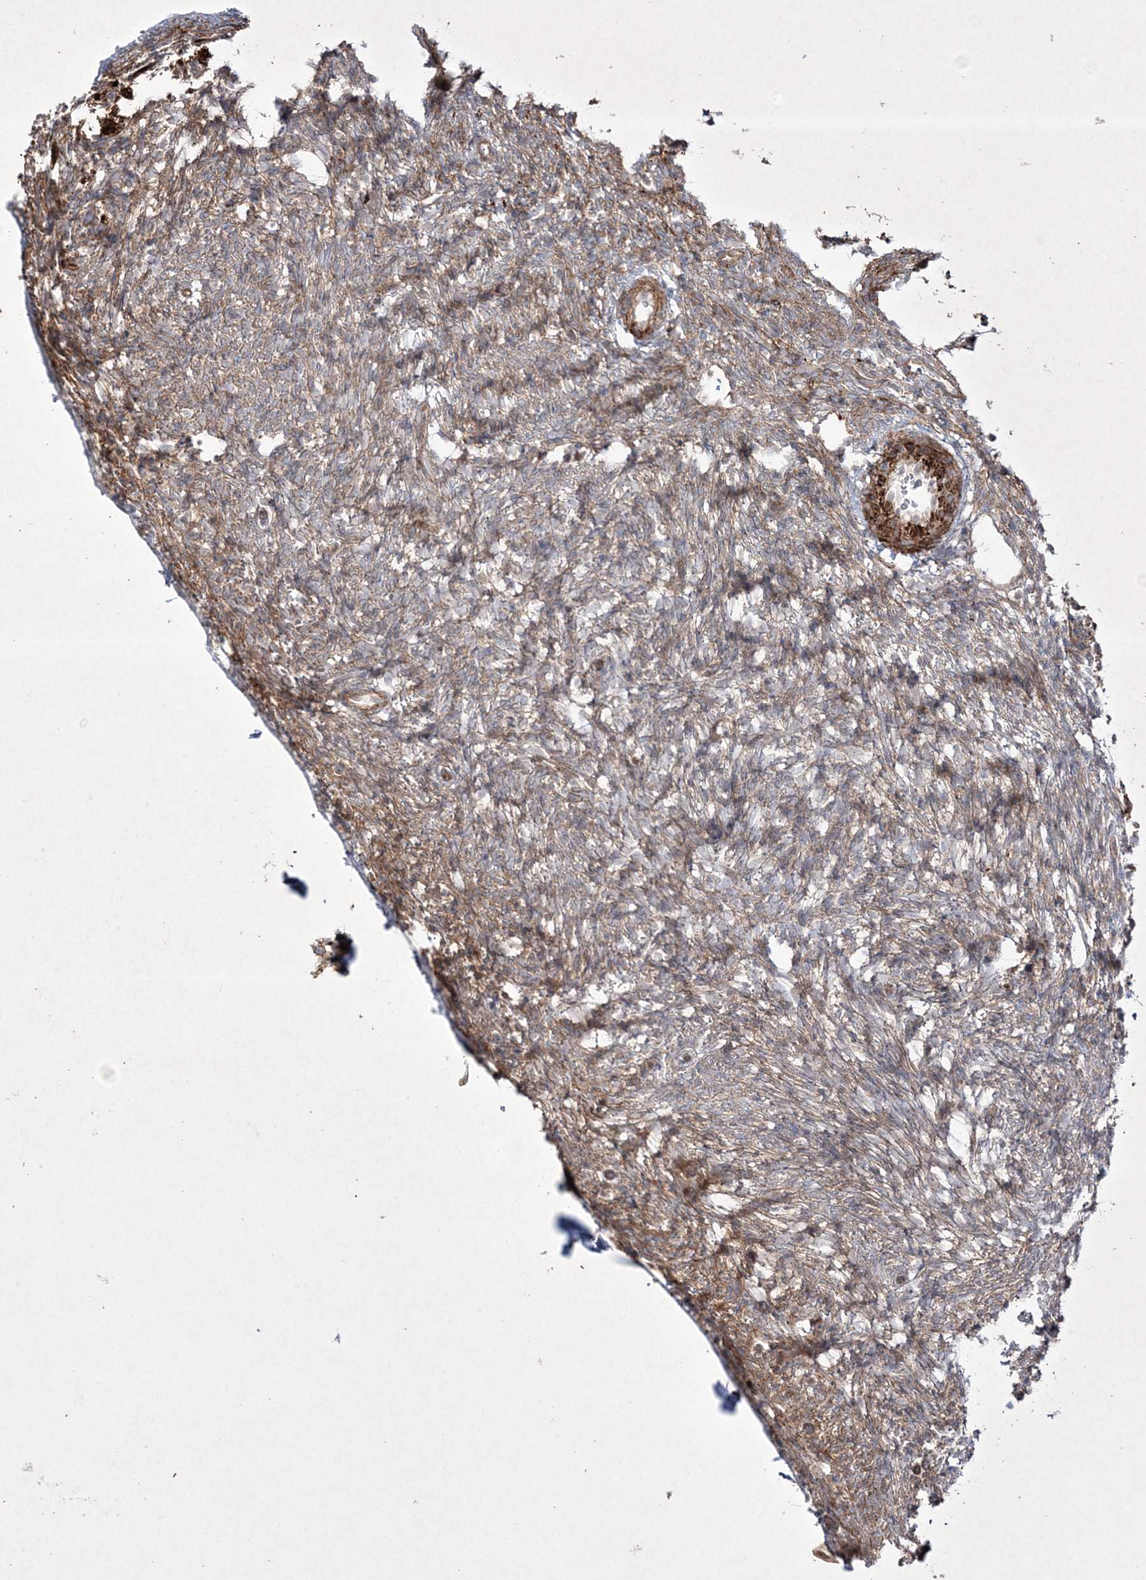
{"staining": {"intensity": "moderate", "quantity": "25%-75%", "location": "cytoplasmic/membranous"}, "tissue": "ovary", "cell_type": "Ovarian stroma cells", "image_type": "normal", "snomed": [{"axis": "morphology", "description": "Normal tissue, NOS"}, {"axis": "topography", "description": "Ovary"}], "caption": "Protein expression analysis of unremarkable human ovary reveals moderate cytoplasmic/membranous expression in approximately 25%-75% of ovarian stroma cells. Nuclei are stained in blue.", "gene": "RICTOR", "patient": {"sex": "female", "age": 34}}